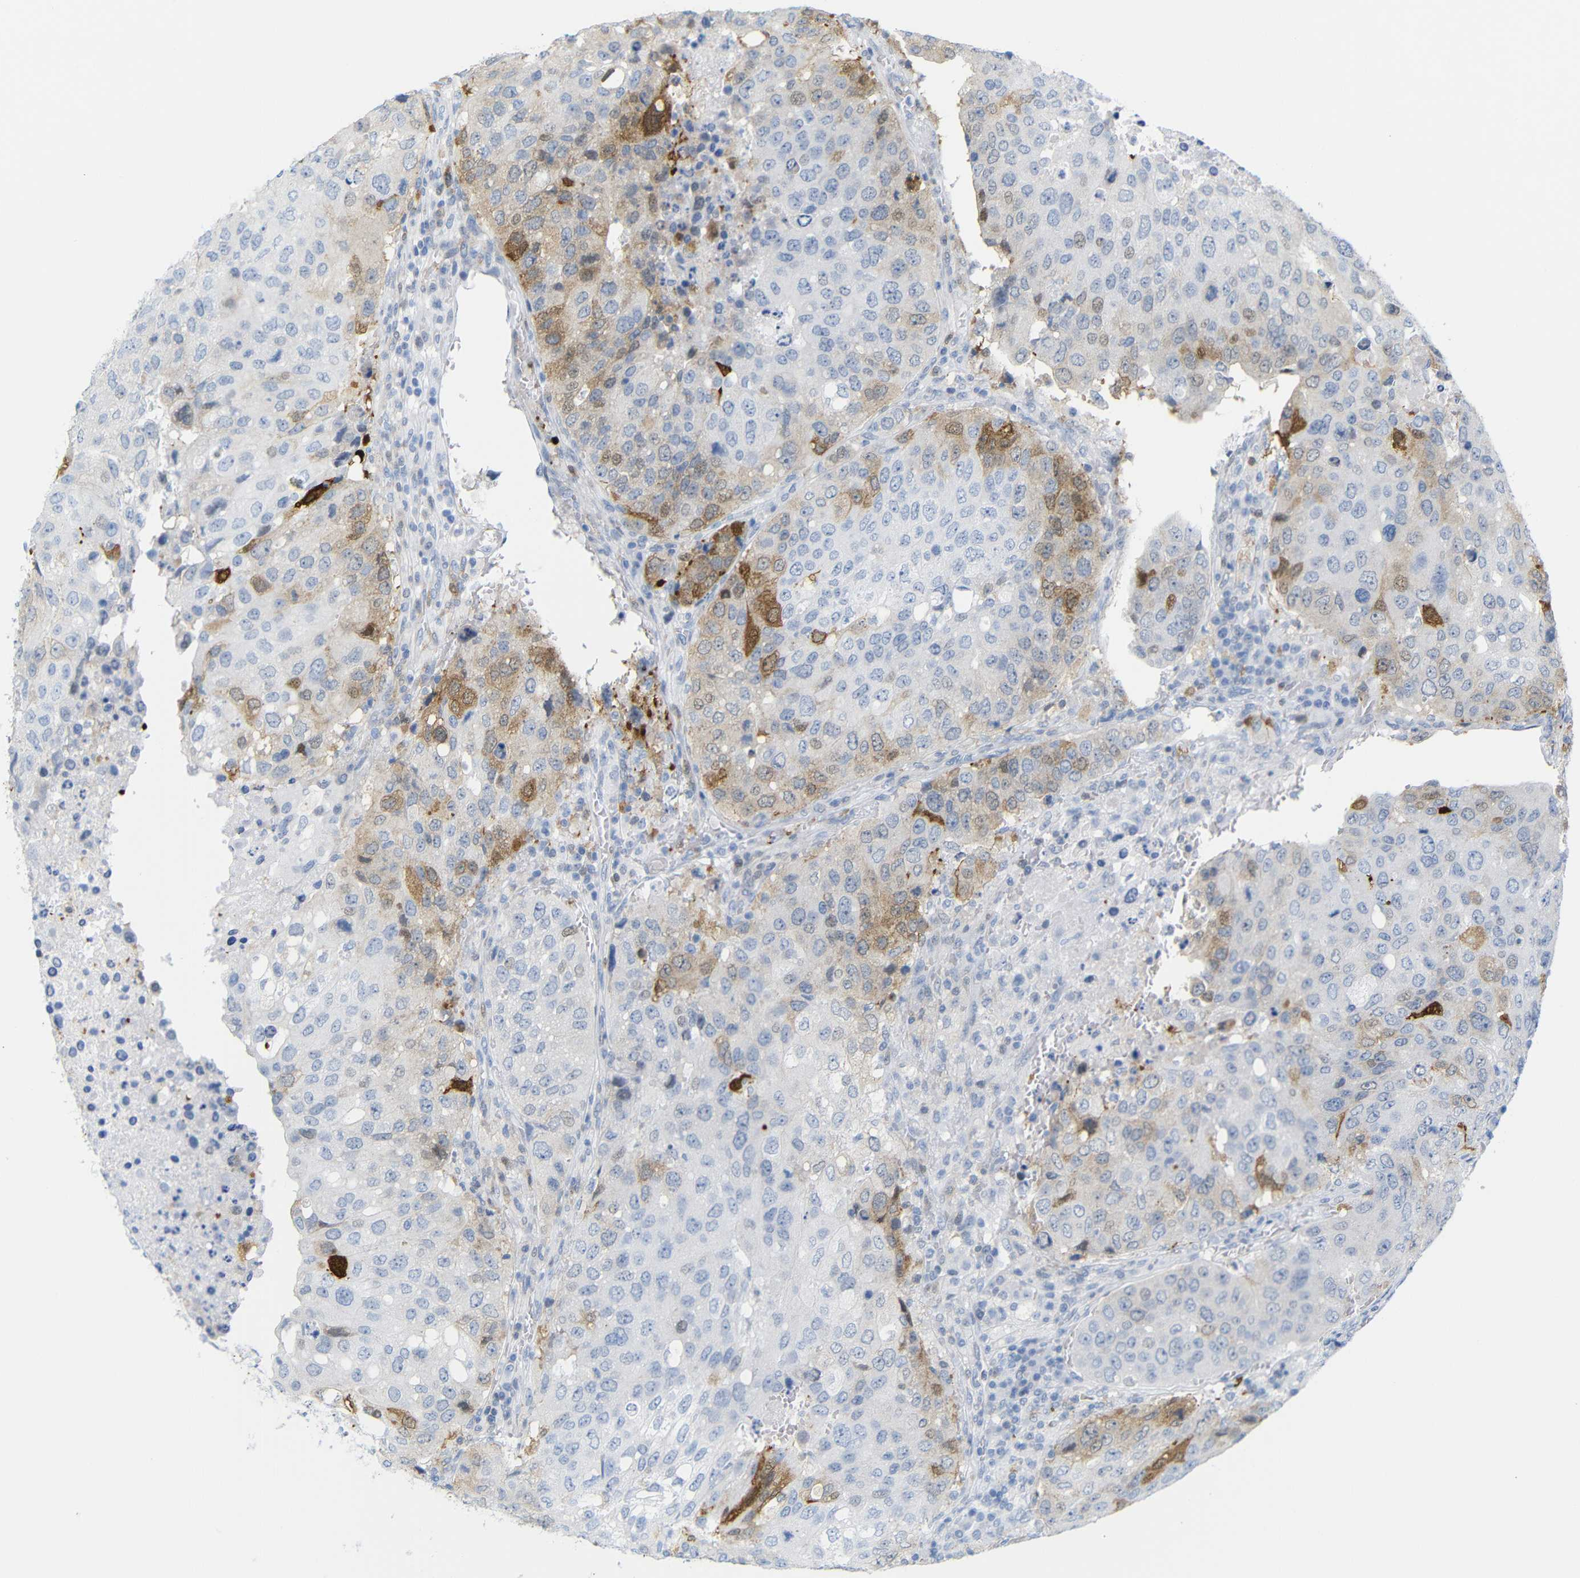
{"staining": {"intensity": "moderate", "quantity": "<25%", "location": "cytoplasmic/membranous,nuclear"}, "tissue": "urothelial cancer", "cell_type": "Tumor cells", "image_type": "cancer", "snomed": [{"axis": "morphology", "description": "Urothelial carcinoma, High grade"}, {"axis": "topography", "description": "Lymph node"}, {"axis": "topography", "description": "Urinary bladder"}], "caption": "Protein staining shows moderate cytoplasmic/membranous and nuclear positivity in about <25% of tumor cells in urothelial carcinoma (high-grade). (Brightfield microscopy of DAB IHC at high magnification).", "gene": "MT1A", "patient": {"sex": "male", "age": 51}}